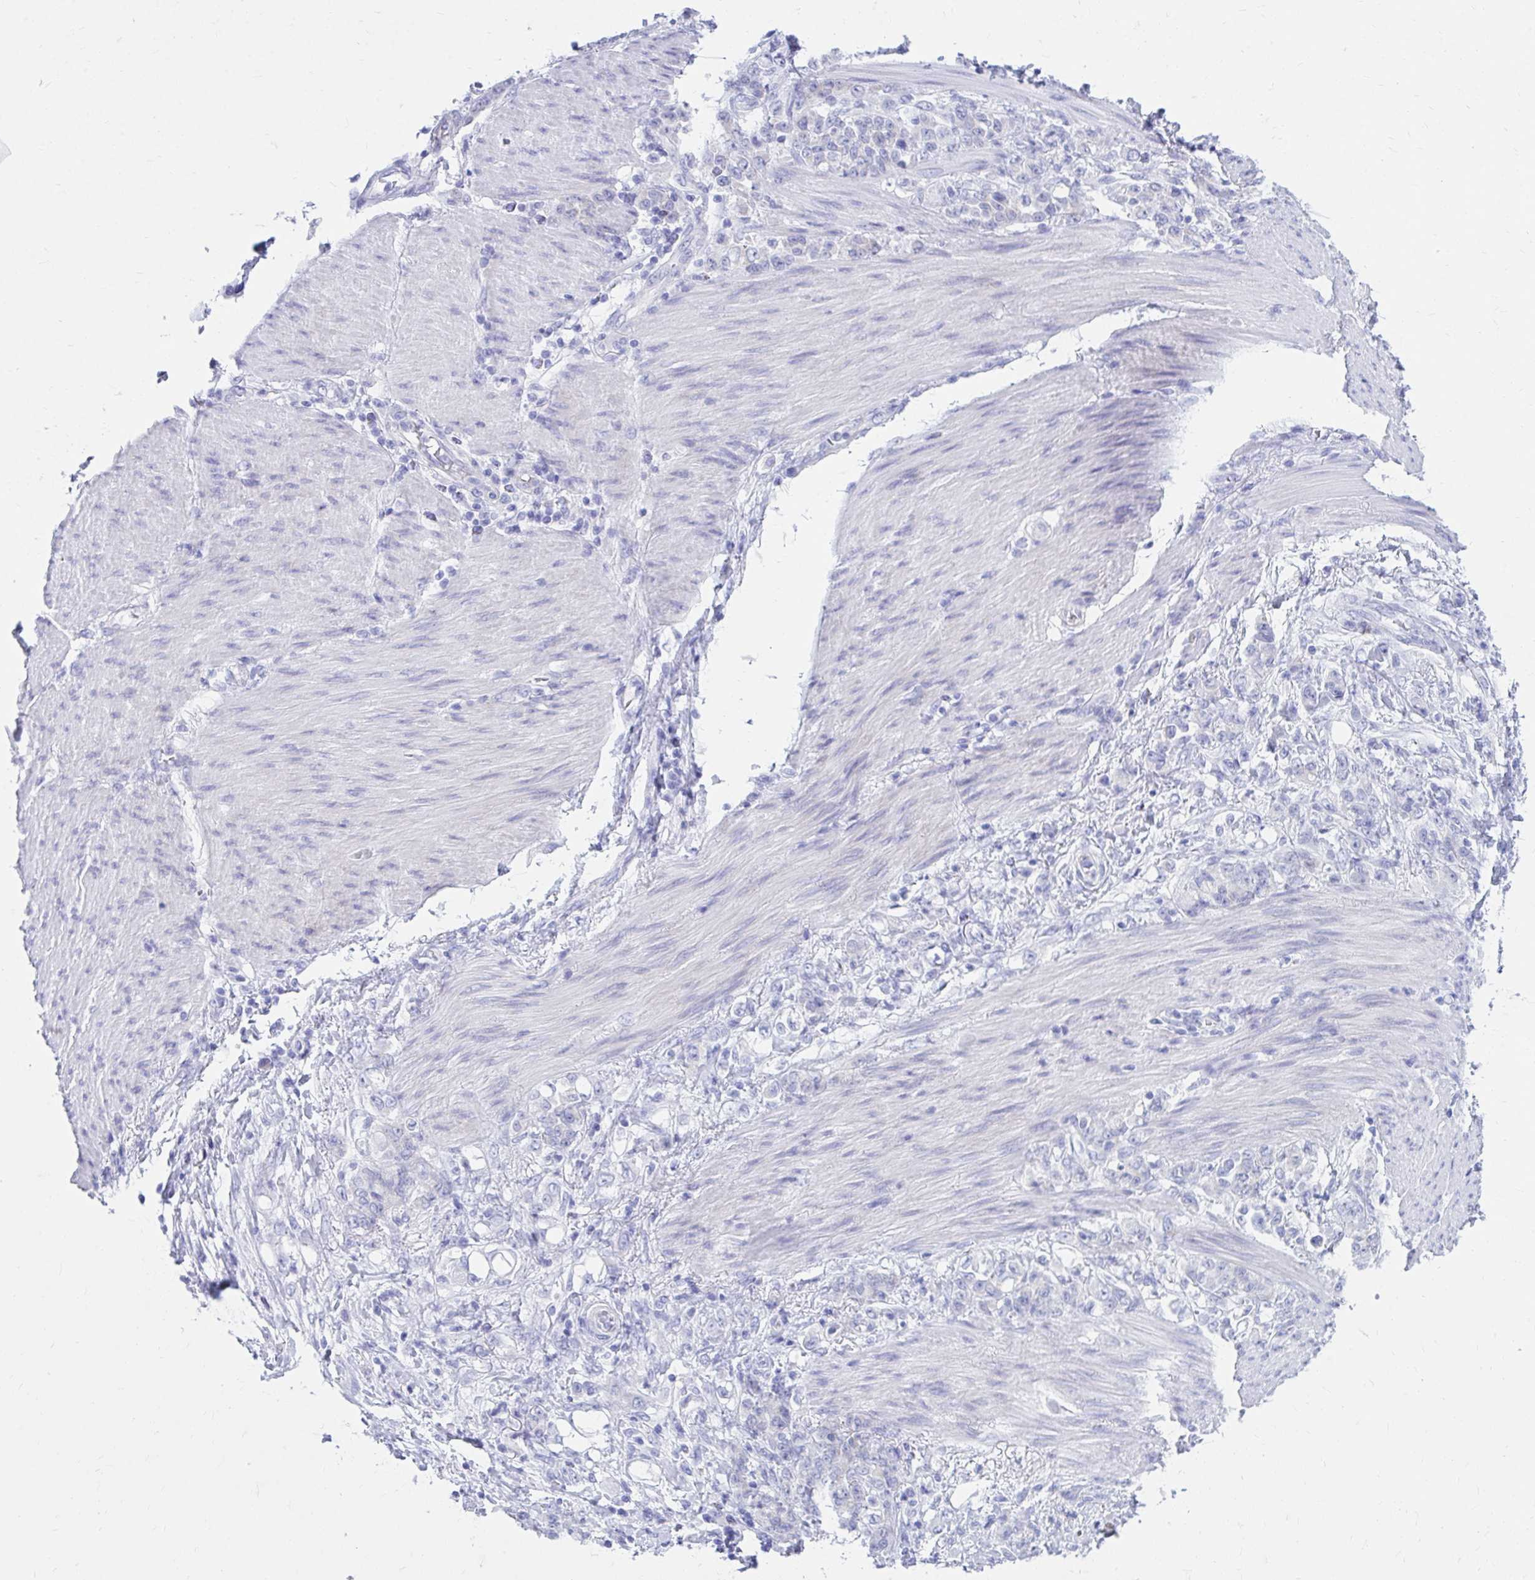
{"staining": {"intensity": "negative", "quantity": "none", "location": "none"}, "tissue": "stomach cancer", "cell_type": "Tumor cells", "image_type": "cancer", "snomed": [{"axis": "morphology", "description": "Adenocarcinoma, NOS"}, {"axis": "topography", "description": "Stomach"}], "caption": "This is an immunohistochemistry (IHC) micrograph of human stomach cancer (adenocarcinoma). There is no positivity in tumor cells.", "gene": "SHISA8", "patient": {"sex": "female", "age": 79}}